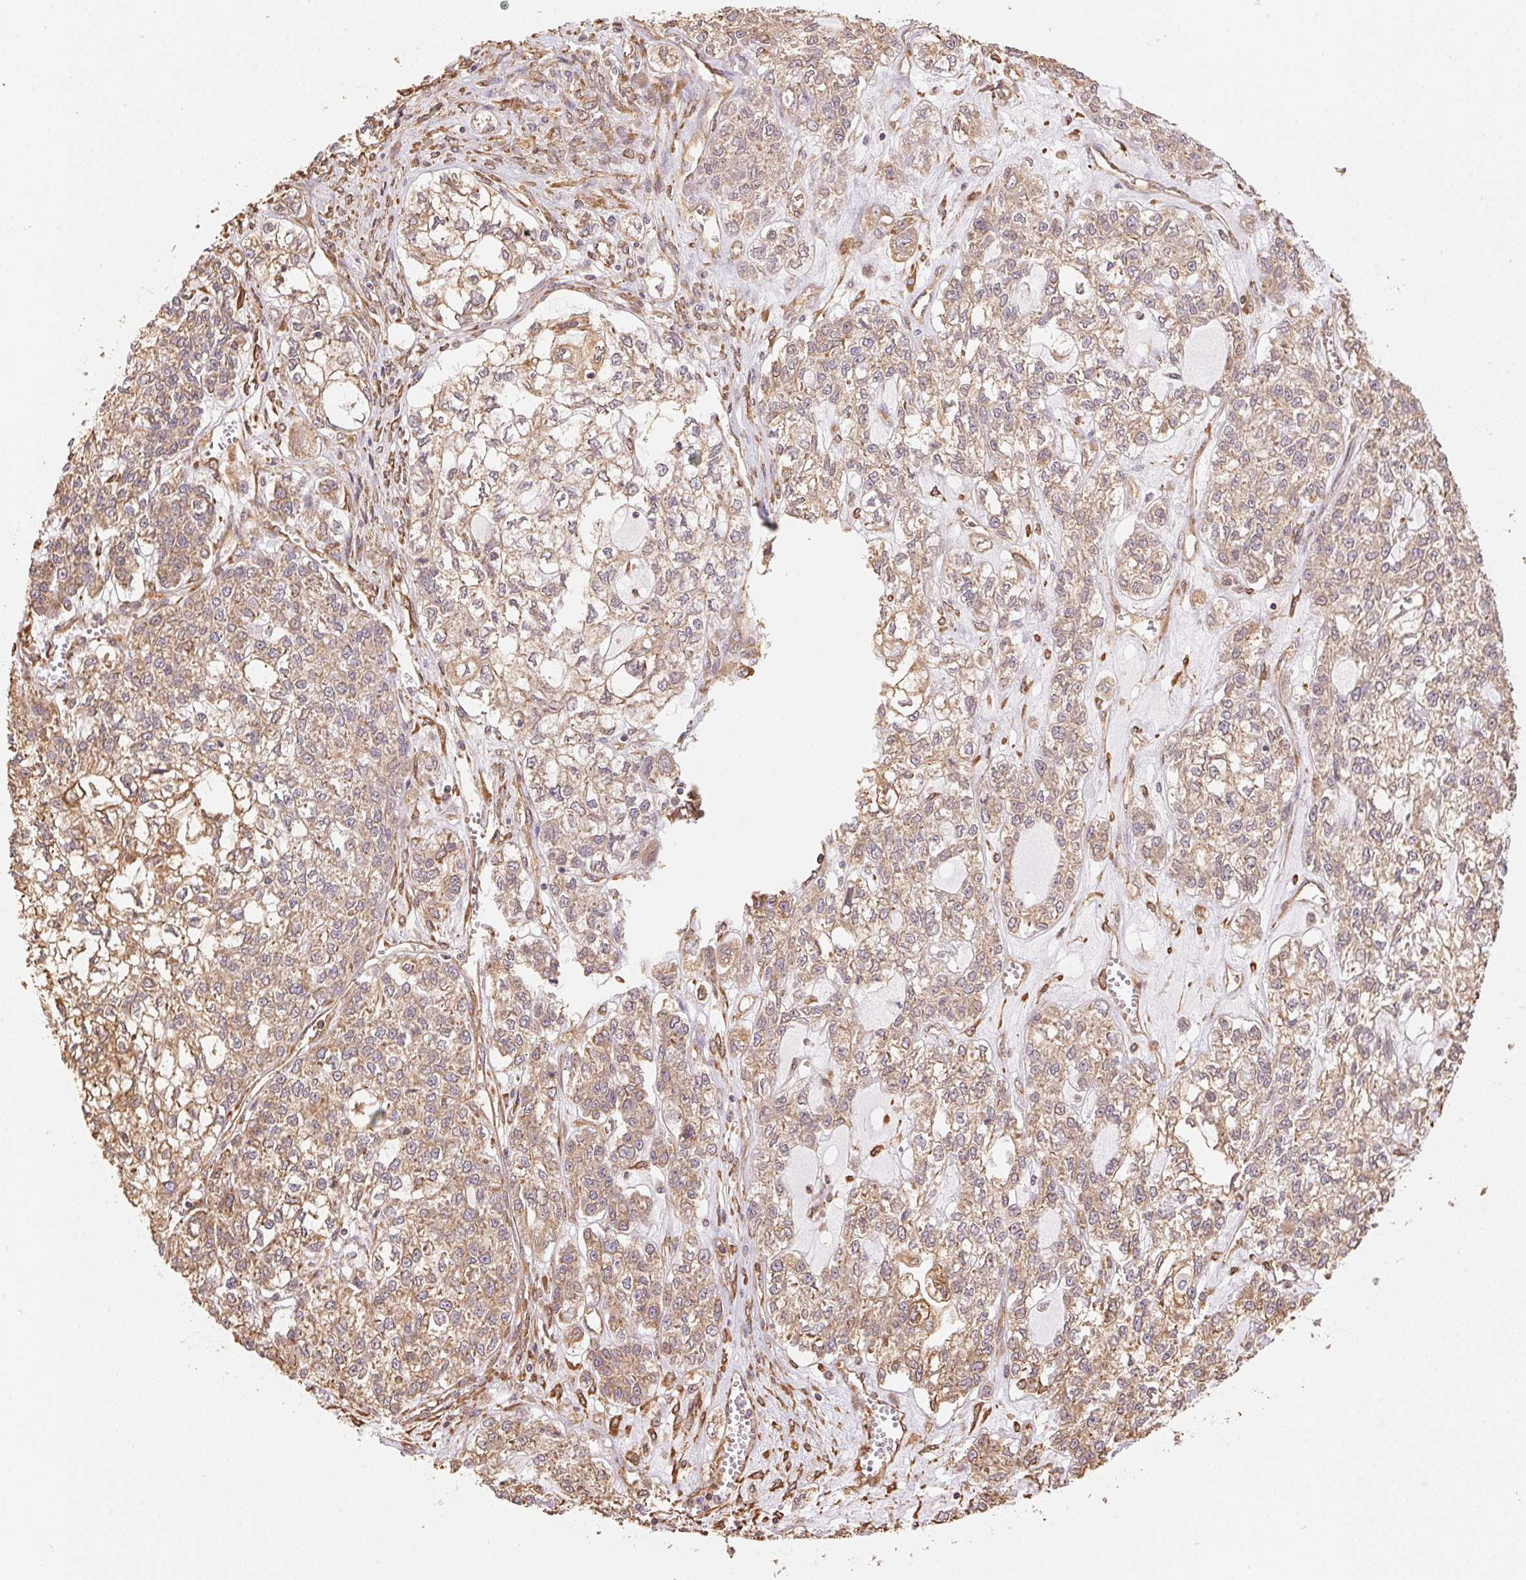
{"staining": {"intensity": "weak", "quantity": ">75%", "location": "cytoplasmic/membranous"}, "tissue": "ovarian cancer", "cell_type": "Tumor cells", "image_type": "cancer", "snomed": [{"axis": "morphology", "description": "Carcinoma, endometroid"}, {"axis": "topography", "description": "Ovary"}], "caption": "Immunohistochemical staining of endometroid carcinoma (ovarian) shows weak cytoplasmic/membranous protein expression in about >75% of tumor cells.", "gene": "C6orf163", "patient": {"sex": "female", "age": 64}}